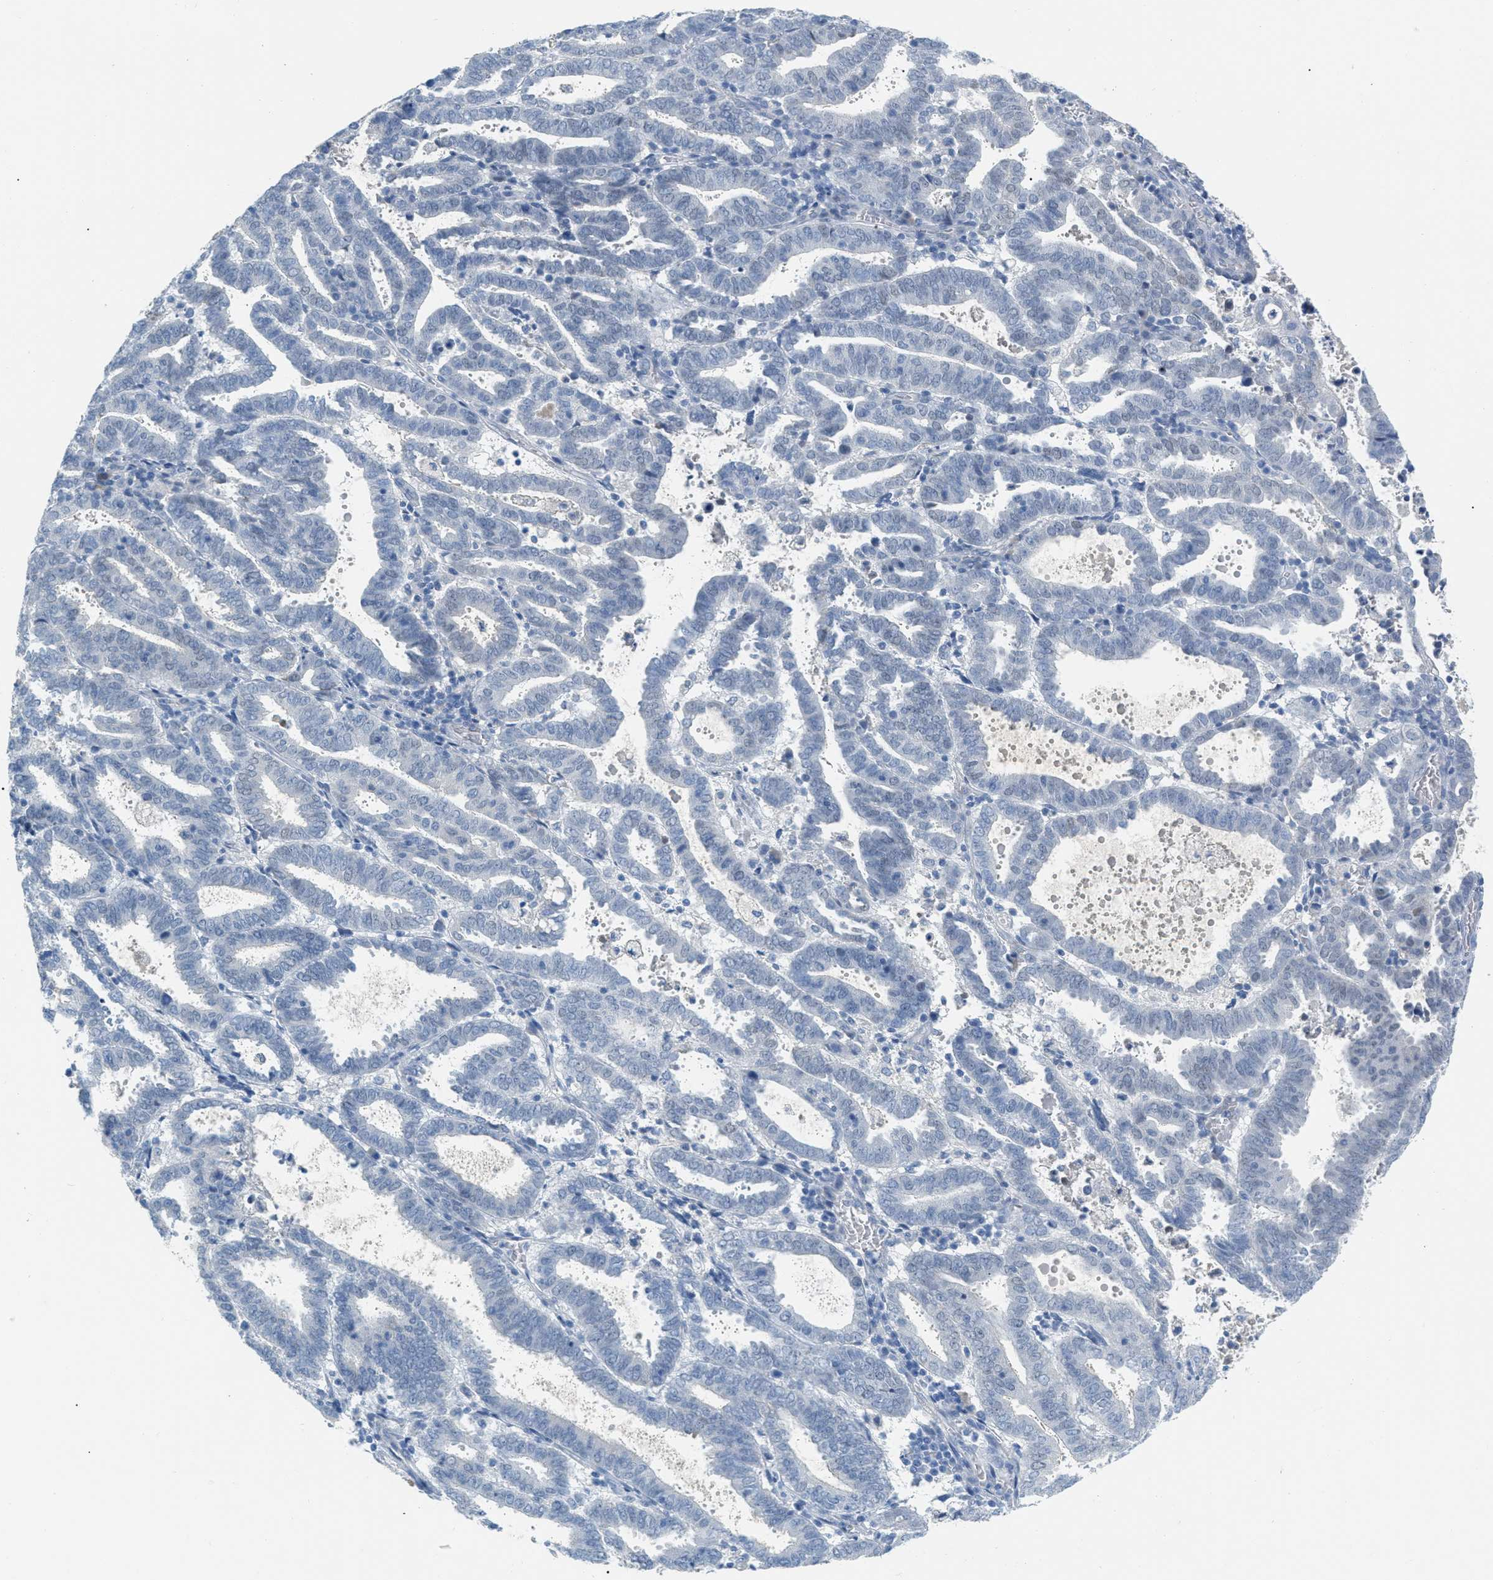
{"staining": {"intensity": "negative", "quantity": "none", "location": "none"}, "tissue": "endometrial cancer", "cell_type": "Tumor cells", "image_type": "cancer", "snomed": [{"axis": "morphology", "description": "Adenocarcinoma, NOS"}, {"axis": "topography", "description": "Uterus"}], "caption": "DAB immunohistochemical staining of endometrial cancer exhibits no significant staining in tumor cells. Nuclei are stained in blue.", "gene": "HSF2", "patient": {"sex": "female", "age": 83}}